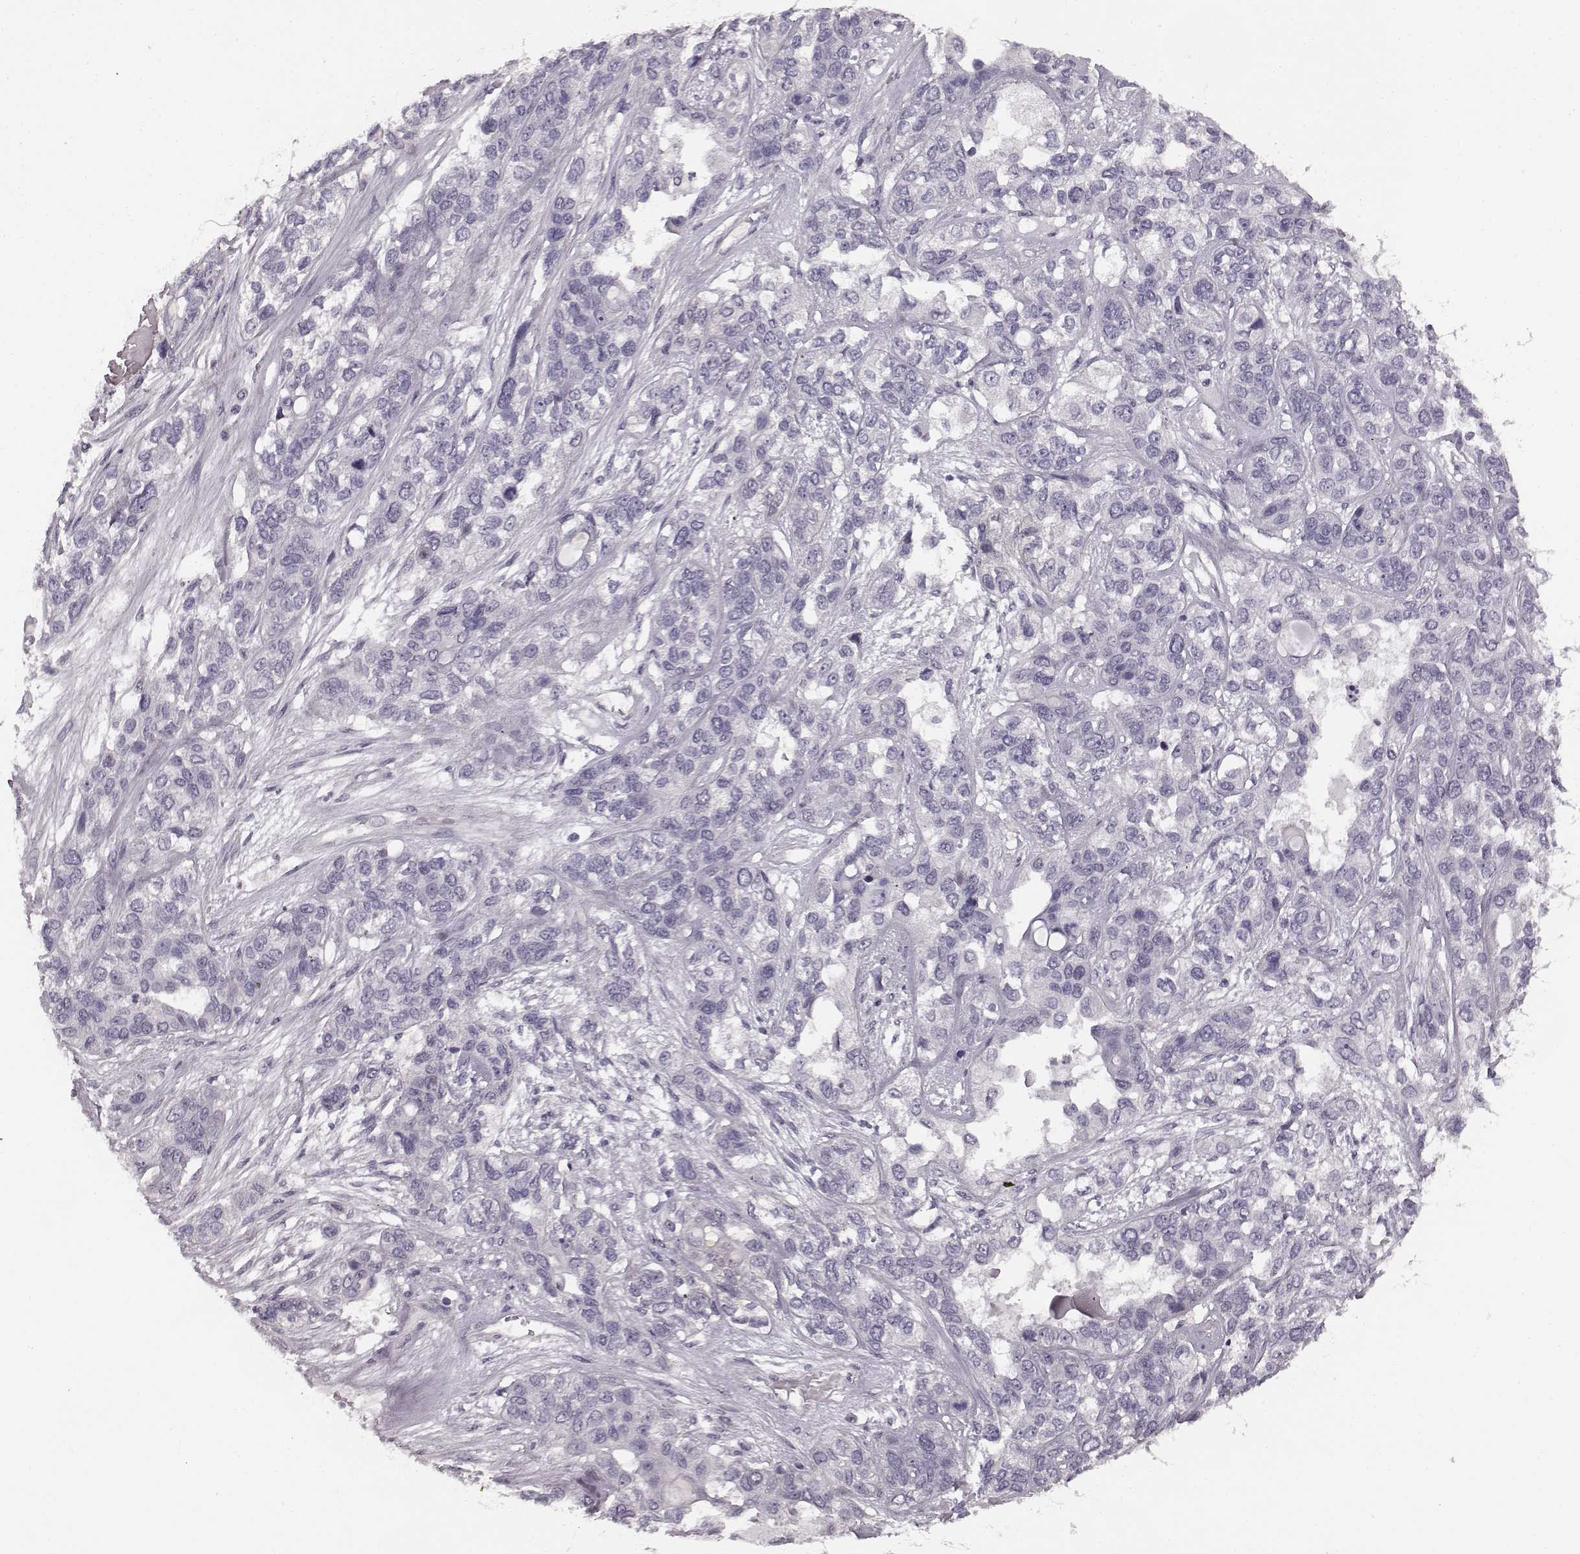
{"staining": {"intensity": "negative", "quantity": "none", "location": "none"}, "tissue": "lung cancer", "cell_type": "Tumor cells", "image_type": "cancer", "snomed": [{"axis": "morphology", "description": "Squamous cell carcinoma, NOS"}, {"axis": "topography", "description": "Lung"}], "caption": "Immunohistochemistry (IHC) image of human lung cancer stained for a protein (brown), which demonstrates no expression in tumor cells. (Immunohistochemistry, brightfield microscopy, high magnification).", "gene": "RIT2", "patient": {"sex": "female", "age": 70}}